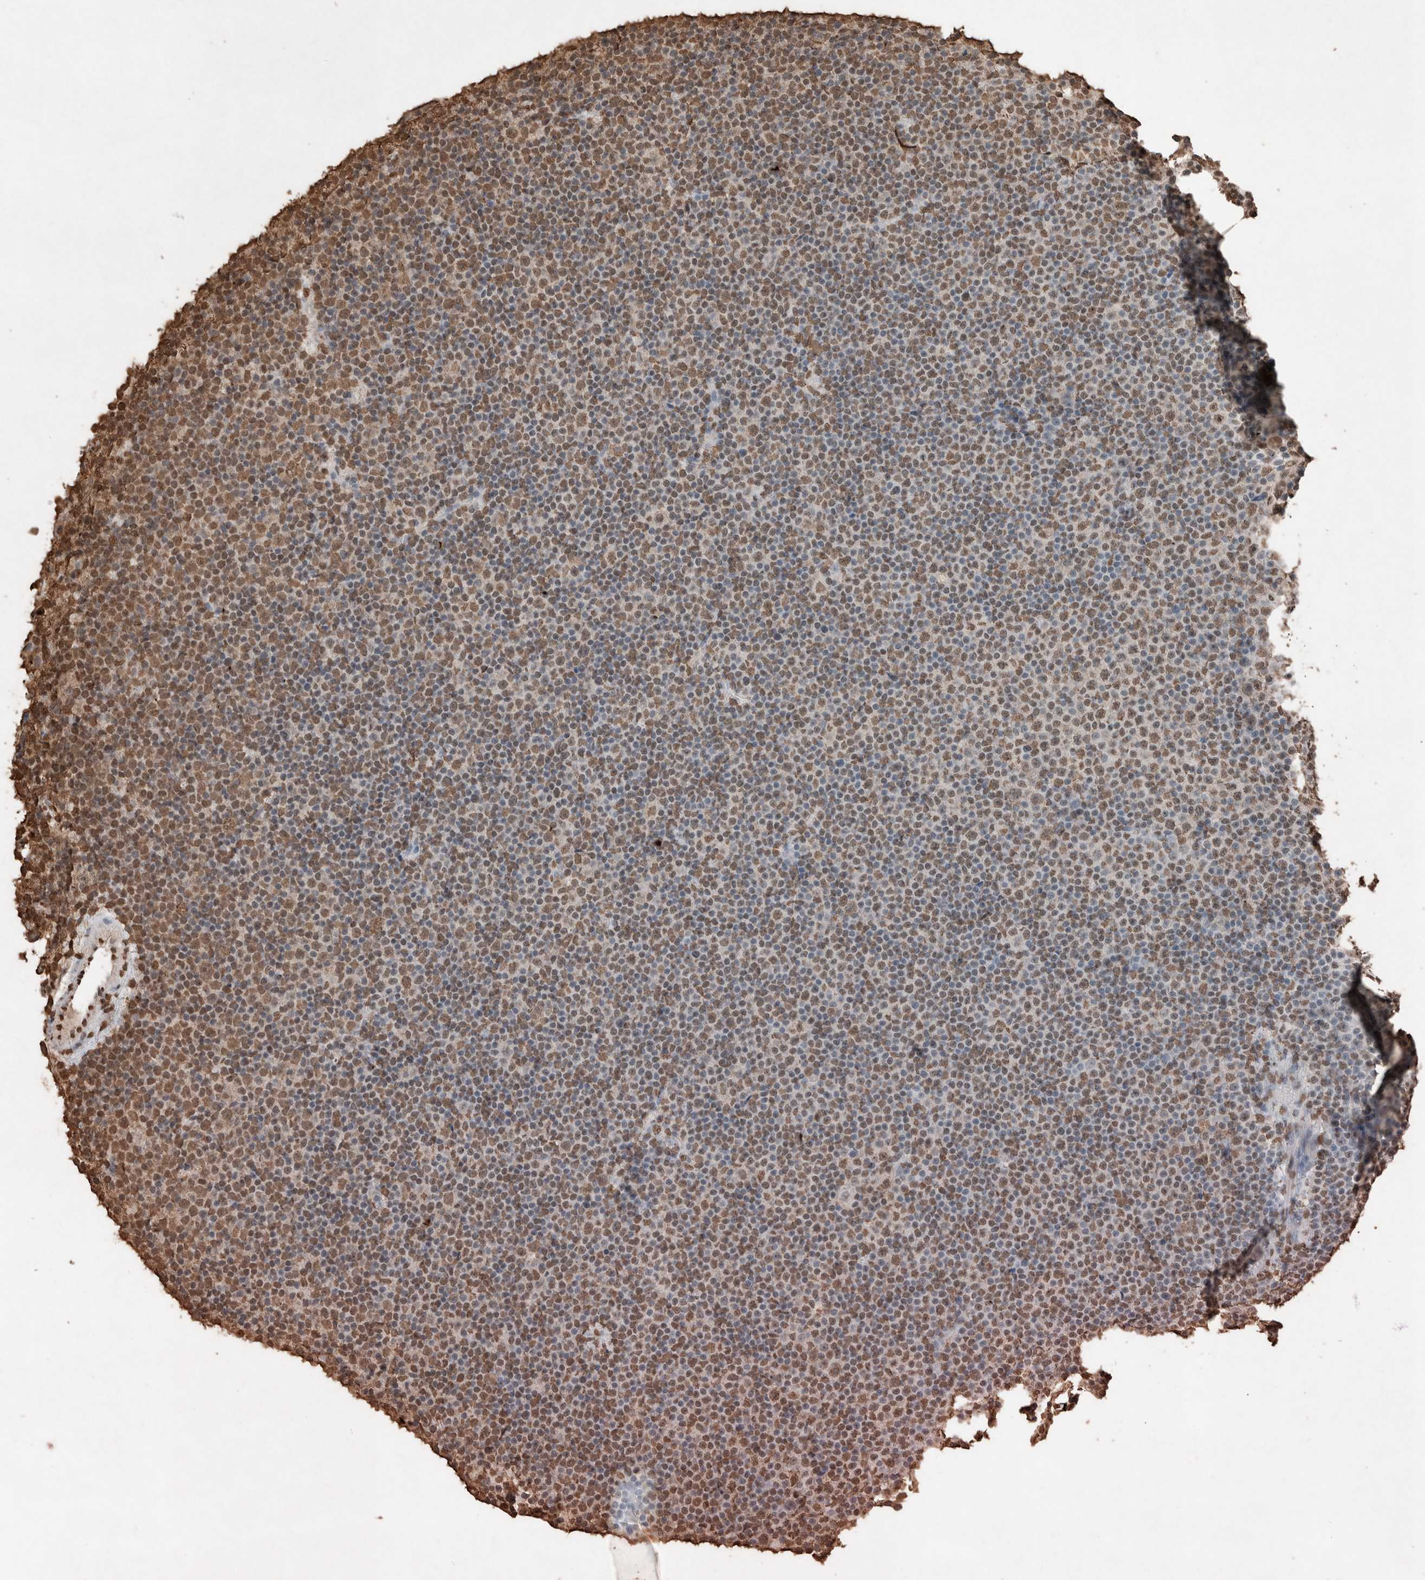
{"staining": {"intensity": "moderate", "quantity": ">75%", "location": "nuclear"}, "tissue": "lymphoma", "cell_type": "Tumor cells", "image_type": "cancer", "snomed": [{"axis": "morphology", "description": "Malignant lymphoma, non-Hodgkin's type, Low grade"}, {"axis": "topography", "description": "Lymph node"}], "caption": "Low-grade malignant lymphoma, non-Hodgkin's type was stained to show a protein in brown. There is medium levels of moderate nuclear positivity in about >75% of tumor cells. (DAB IHC with brightfield microscopy, high magnification).", "gene": "FSTL3", "patient": {"sex": "female", "age": 67}}